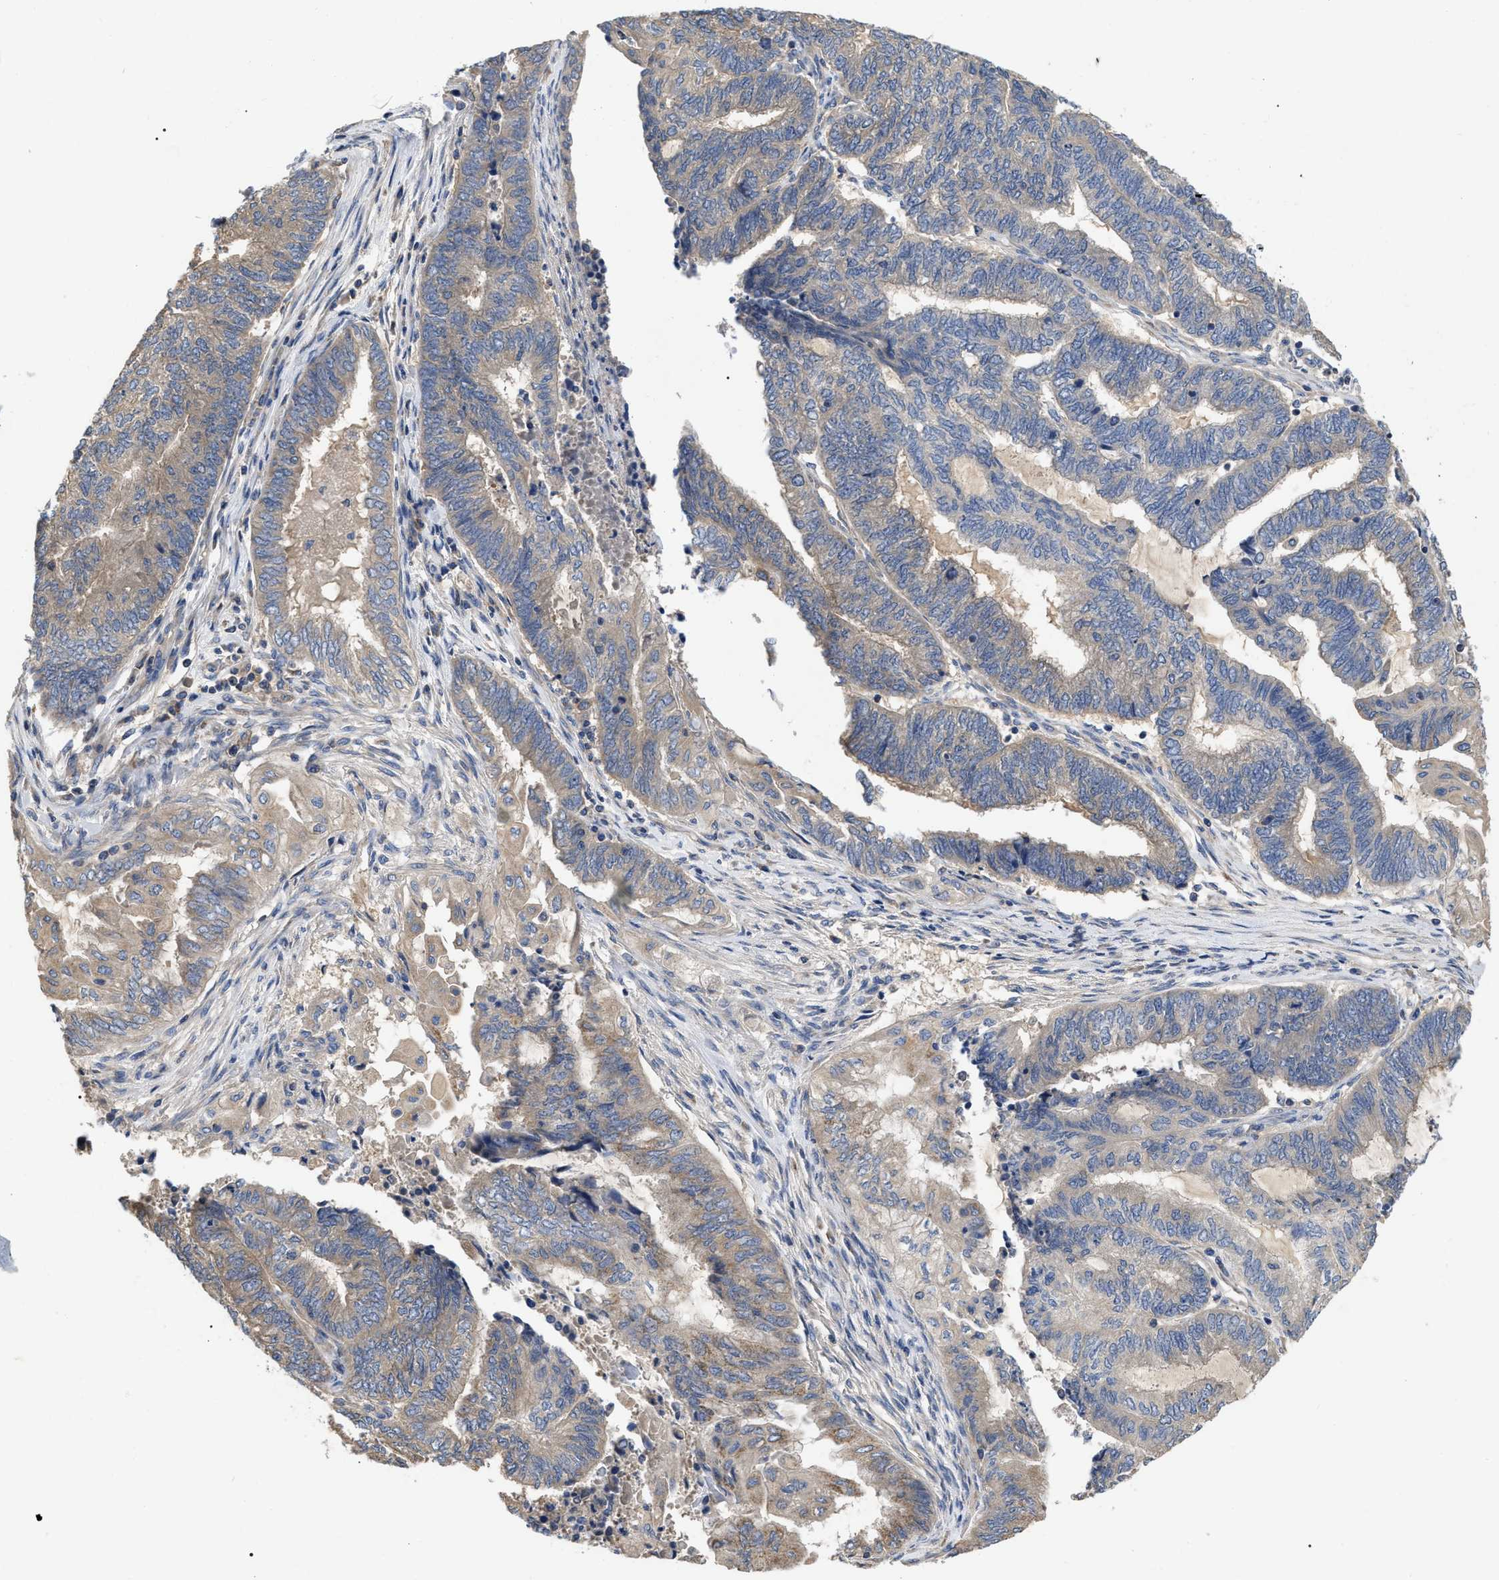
{"staining": {"intensity": "weak", "quantity": "25%-75%", "location": "cytoplasmic/membranous"}, "tissue": "endometrial cancer", "cell_type": "Tumor cells", "image_type": "cancer", "snomed": [{"axis": "morphology", "description": "Adenocarcinoma, NOS"}, {"axis": "topography", "description": "Uterus"}, {"axis": "topography", "description": "Endometrium"}], "caption": "A photomicrograph of endometrial cancer stained for a protein exhibits weak cytoplasmic/membranous brown staining in tumor cells.", "gene": "RAP1GDS1", "patient": {"sex": "female", "age": 70}}